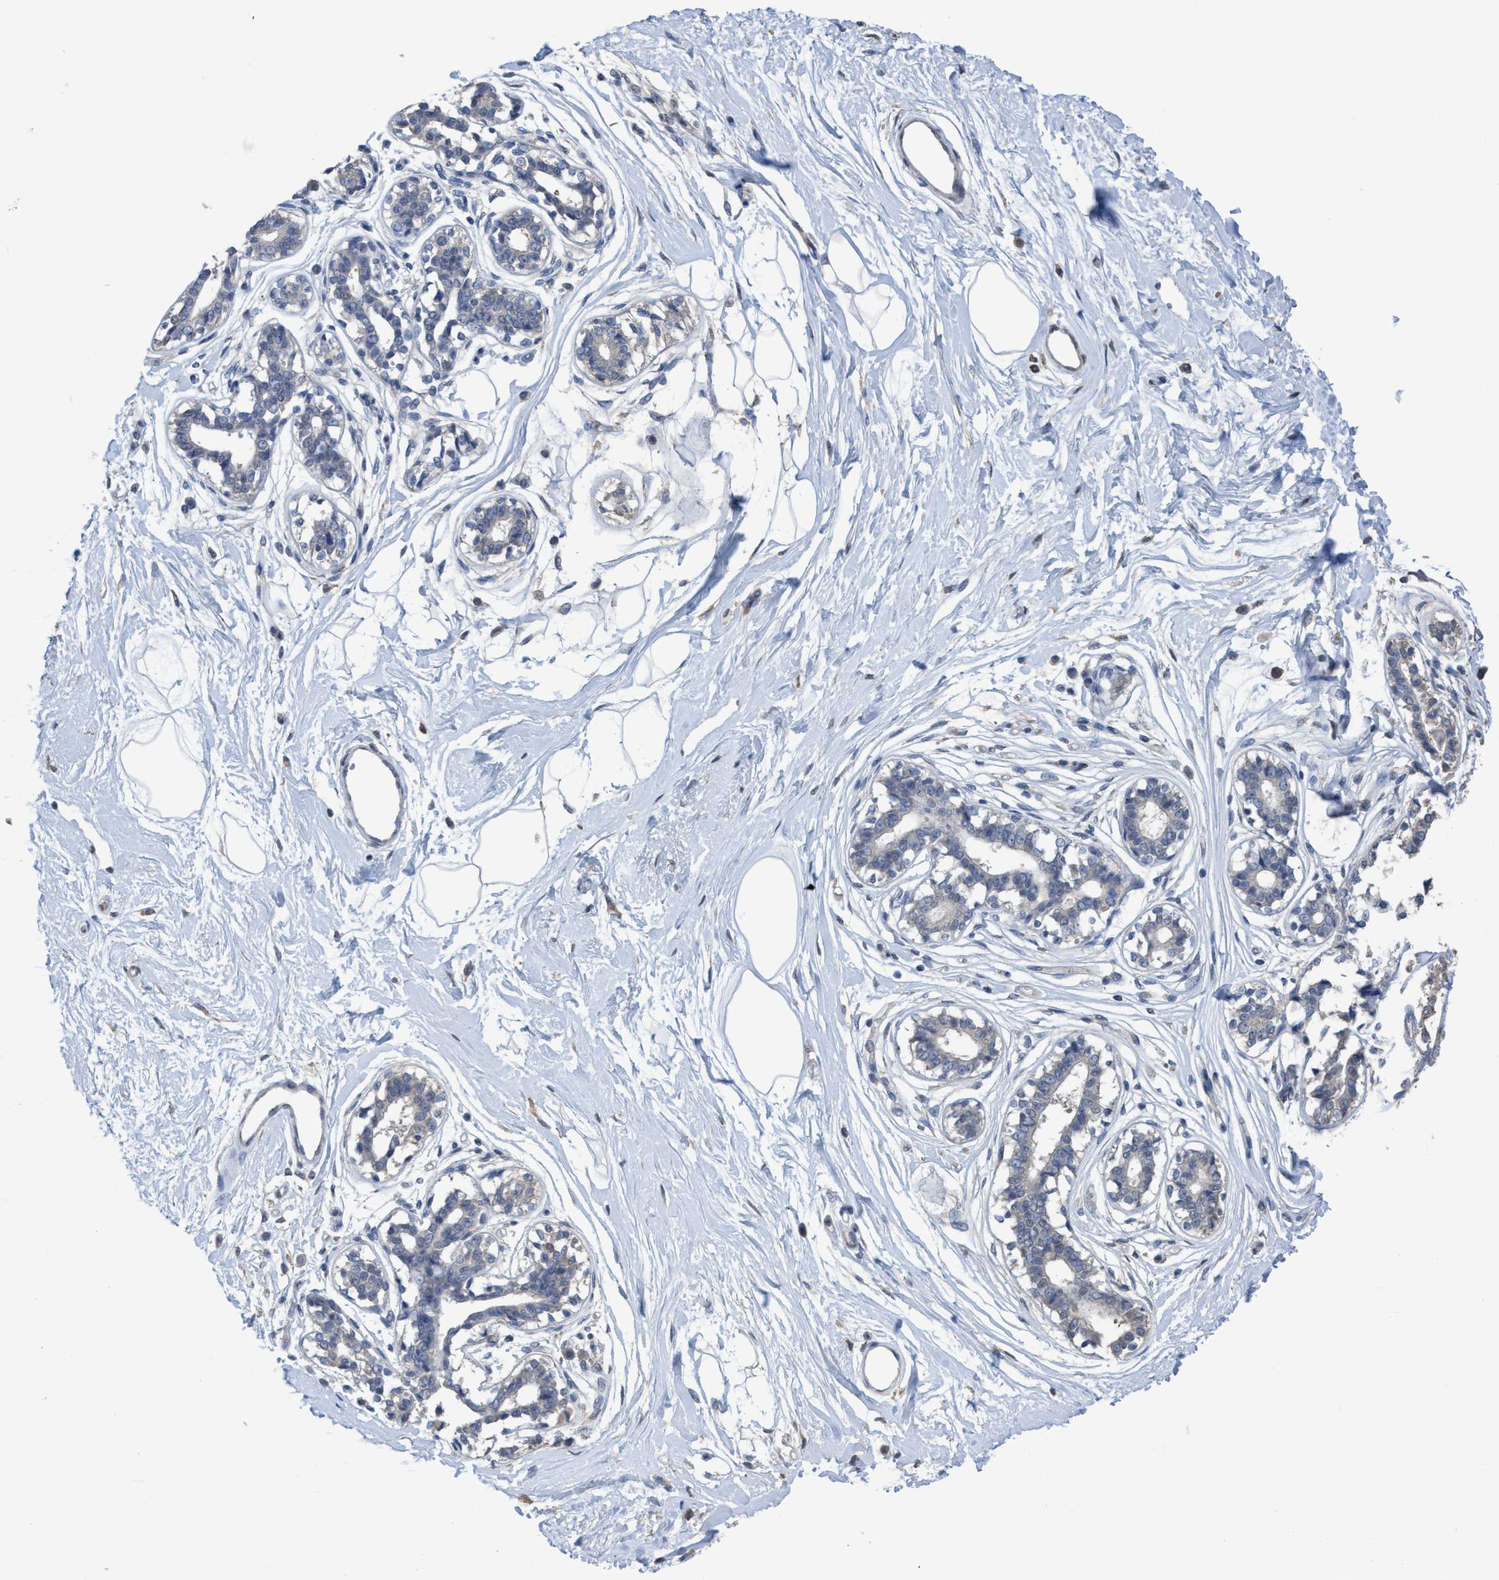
{"staining": {"intensity": "negative", "quantity": "none", "location": "none"}, "tissue": "breast", "cell_type": "Adipocytes", "image_type": "normal", "snomed": [{"axis": "morphology", "description": "Normal tissue, NOS"}, {"axis": "topography", "description": "Breast"}], "caption": "This is a histopathology image of immunohistochemistry staining of unremarkable breast, which shows no positivity in adipocytes.", "gene": "GLOD4", "patient": {"sex": "female", "age": 45}}